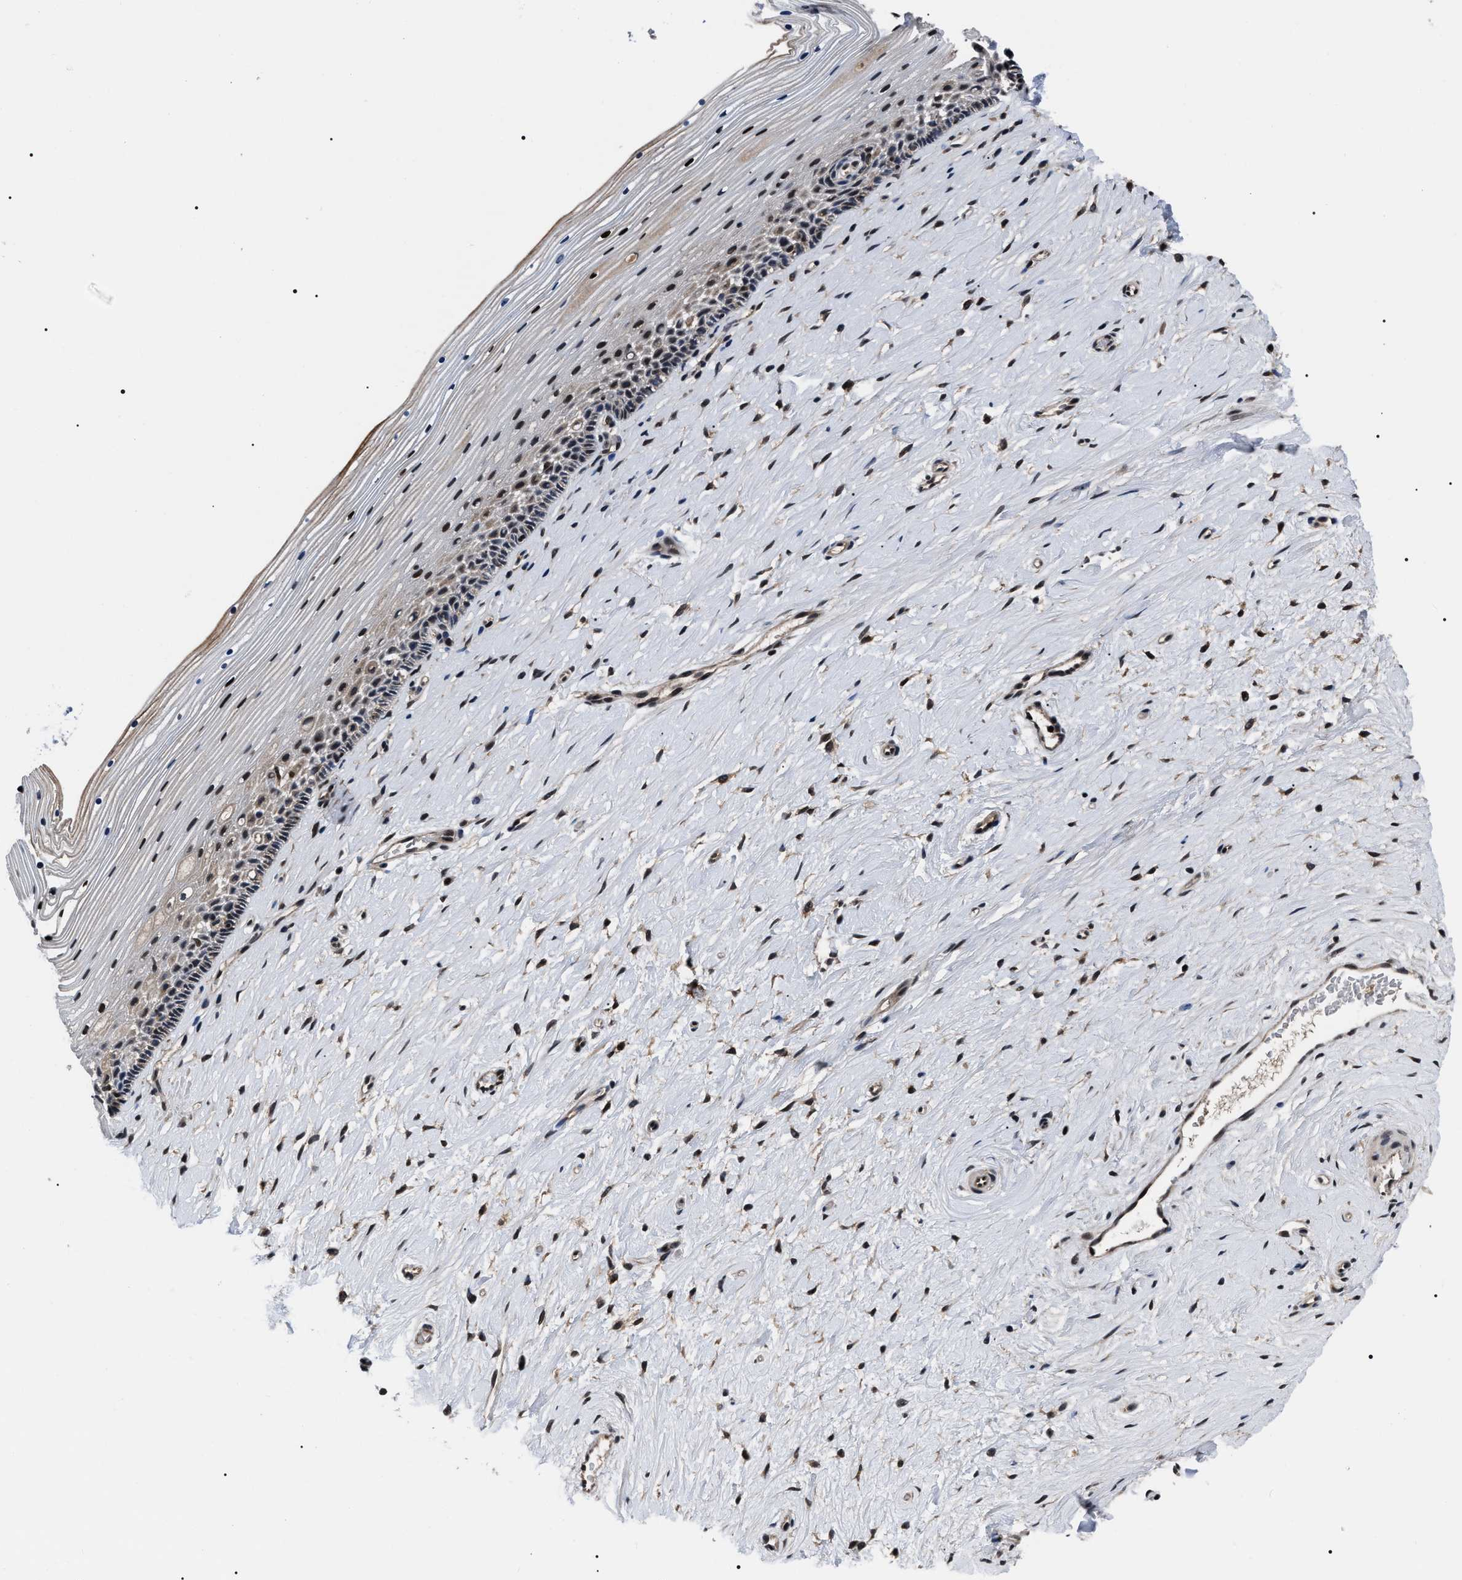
{"staining": {"intensity": "strong", "quantity": "25%-75%", "location": "nuclear"}, "tissue": "cervix", "cell_type": "Squamous epithelial cells", "image_type": "normal", "snomed": [{"axis": "morphology", "description": "Normal tissue, NOS"}, {"axis": "topography", "description": "Cervix"}], "caption": "The immunohistochemical stain highlights strong nuclear staining in squamous epithelial cells of unremarkable cervix.", "gene": "CSNK2A1", "patient": {"sex": "female", "age": 39}}